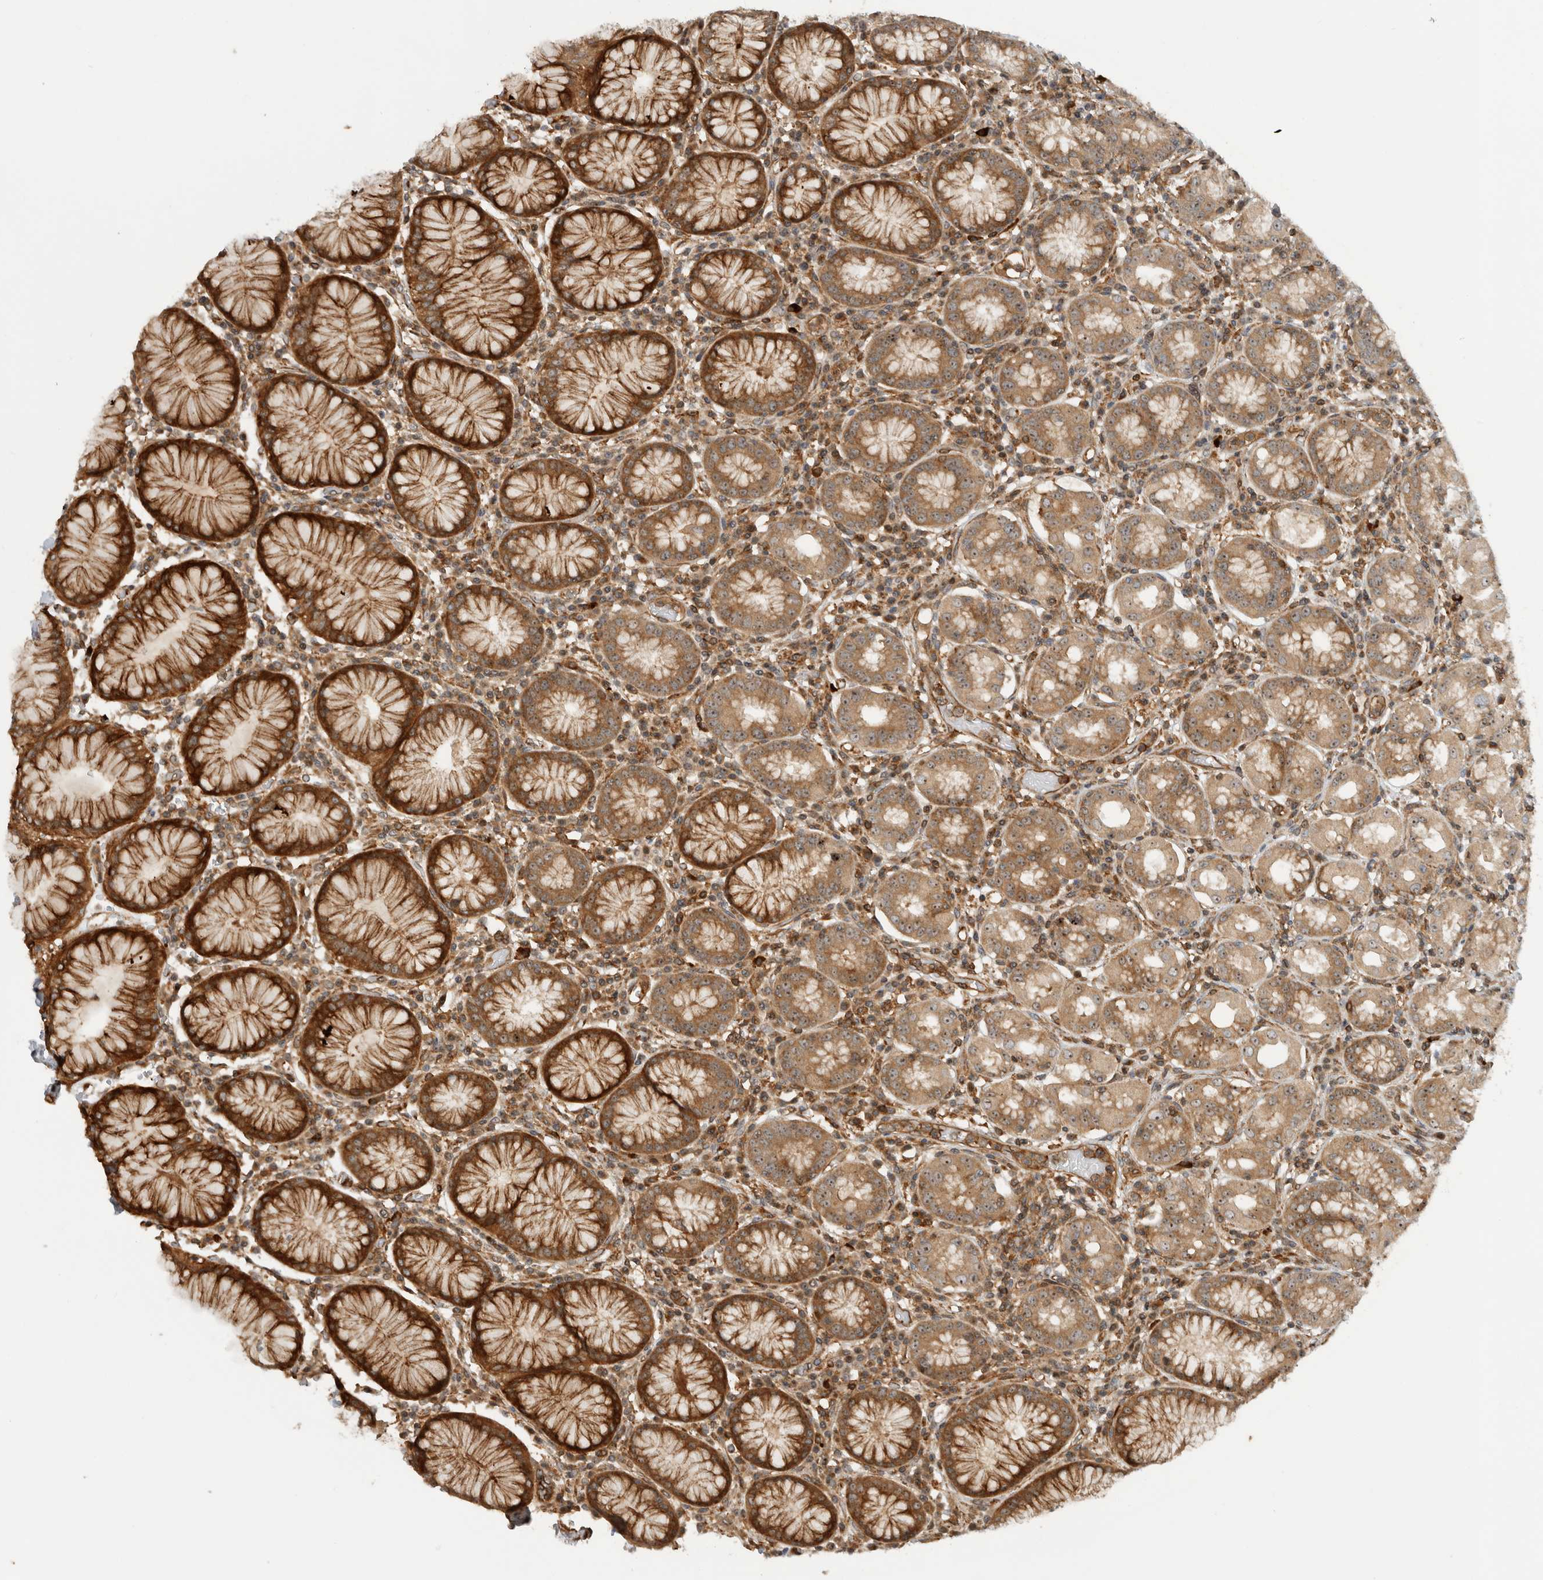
{"staining": {"intensity": "moderate", "quantity": ">75%", "location": "cytoplasmic/membranous,nuclear"}, "tissue": "stomach", "cell_type": "Glandular cells", "image_type": "normal", "snomed": [{"axis": "morphology", "description": "Normal tissue, NOS"}, {"axis": "topography", "description": "Stomach"}, {"axis": "topography", "description": "Stomach, lower"}], "caption": "Glandular cells reveal moderate cytoplasmic/membranous,nuclear staining in about >75% of cells in normal stomach.", "gene": "WASF2", "patient": {"sex": "female", "age": 56}}